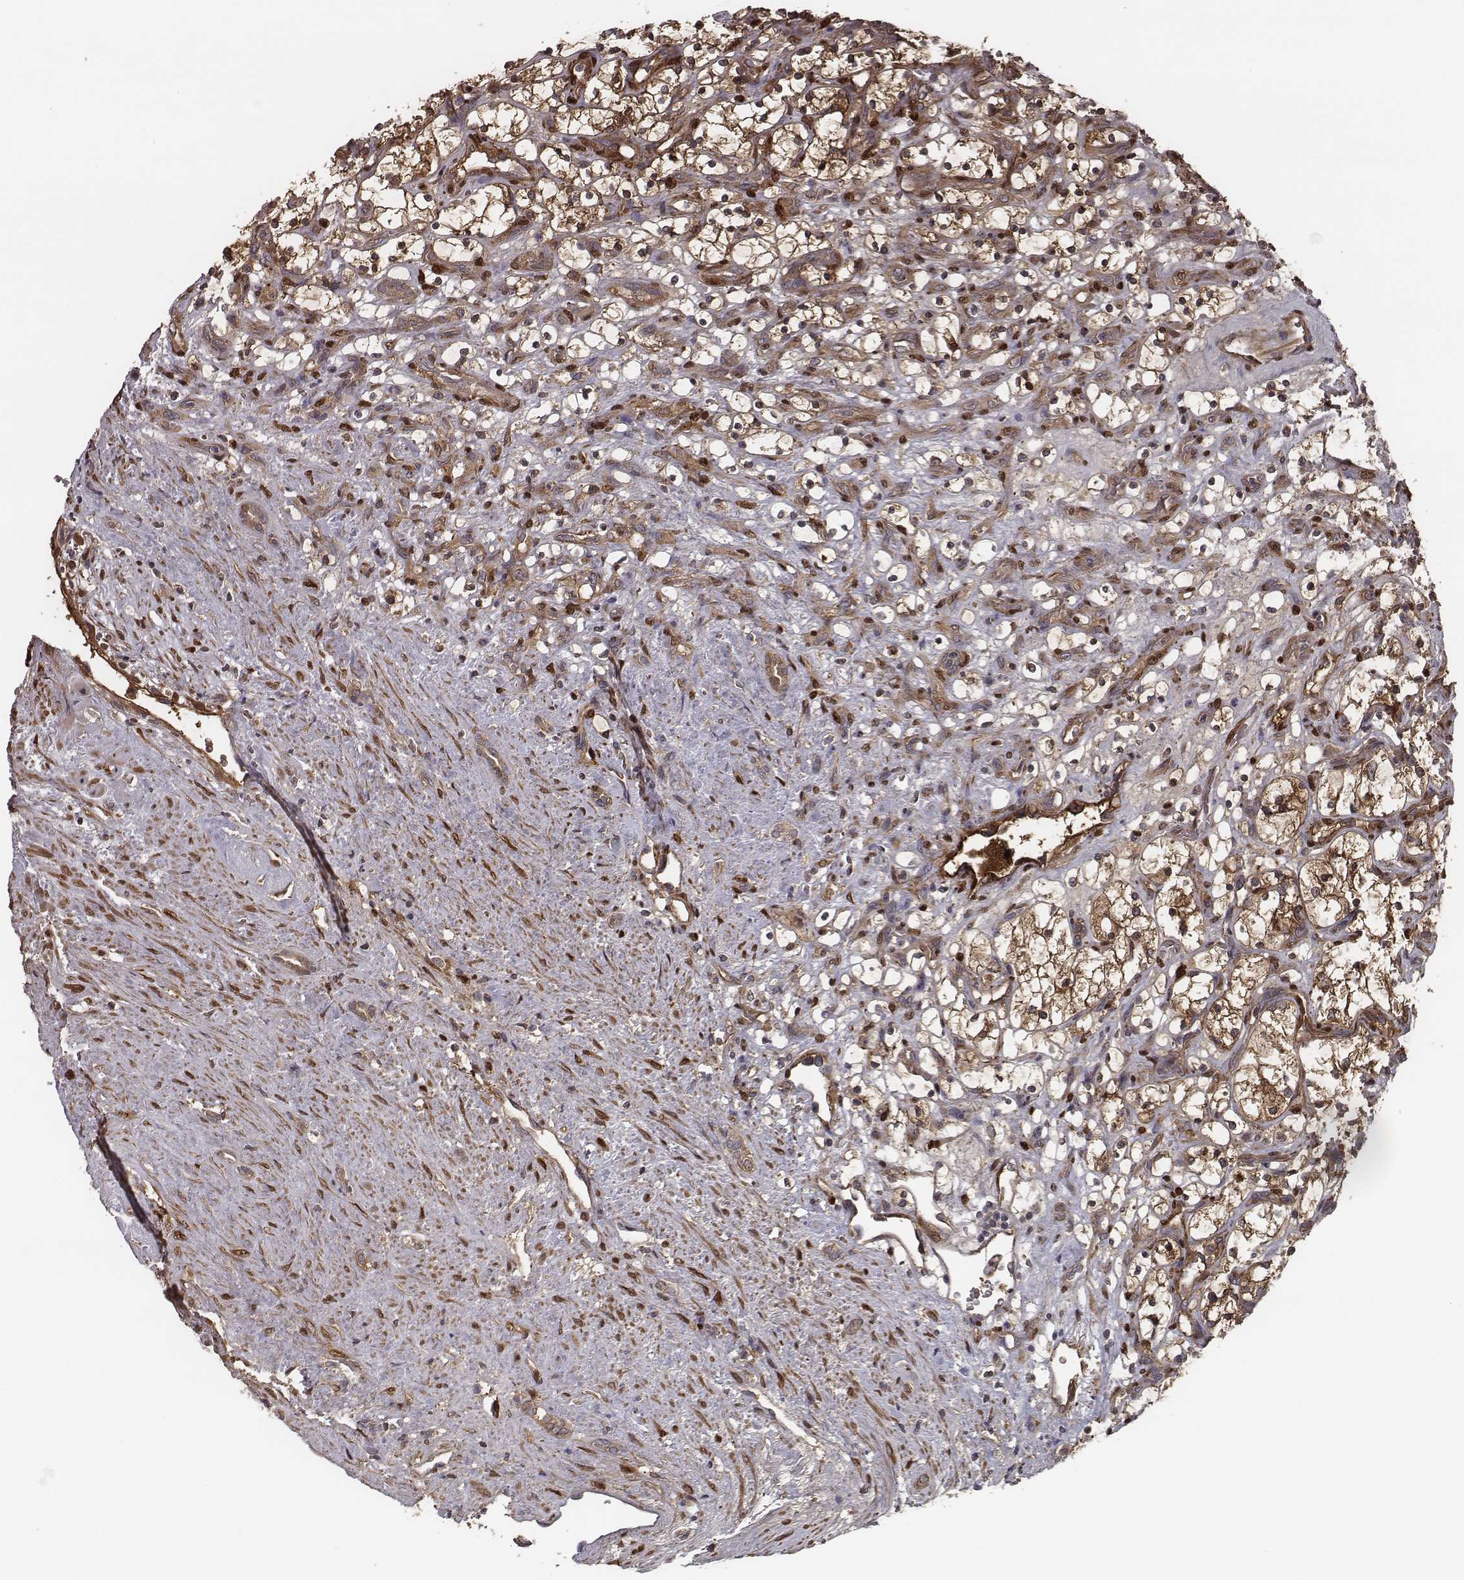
{"staining": {"intensity": "strong", "quantity": ">75%", "location": "cytoplasmic/membranous"}, "tissue": "renal cancer", "cell_type": "Tumor cells", "image_type": "cancer", "snomed": [{"axis": "morphology", "description": "Adenocarcinoma, NOS"}, {"axis": "topography", "description": "Kidney"}], "caption": "High-magnification brightfield microscopy of renal cancer stained with DAB (3,3'-diaminobenzidine) (brown) and counterstained with hematoxylin (blue). tumor cells exhibit strong cytoplasmic/membranous staining is present in approximately>75% of cells.", "gene": "ISYNA1", "patient": {"sex": "female", "age": 69}}